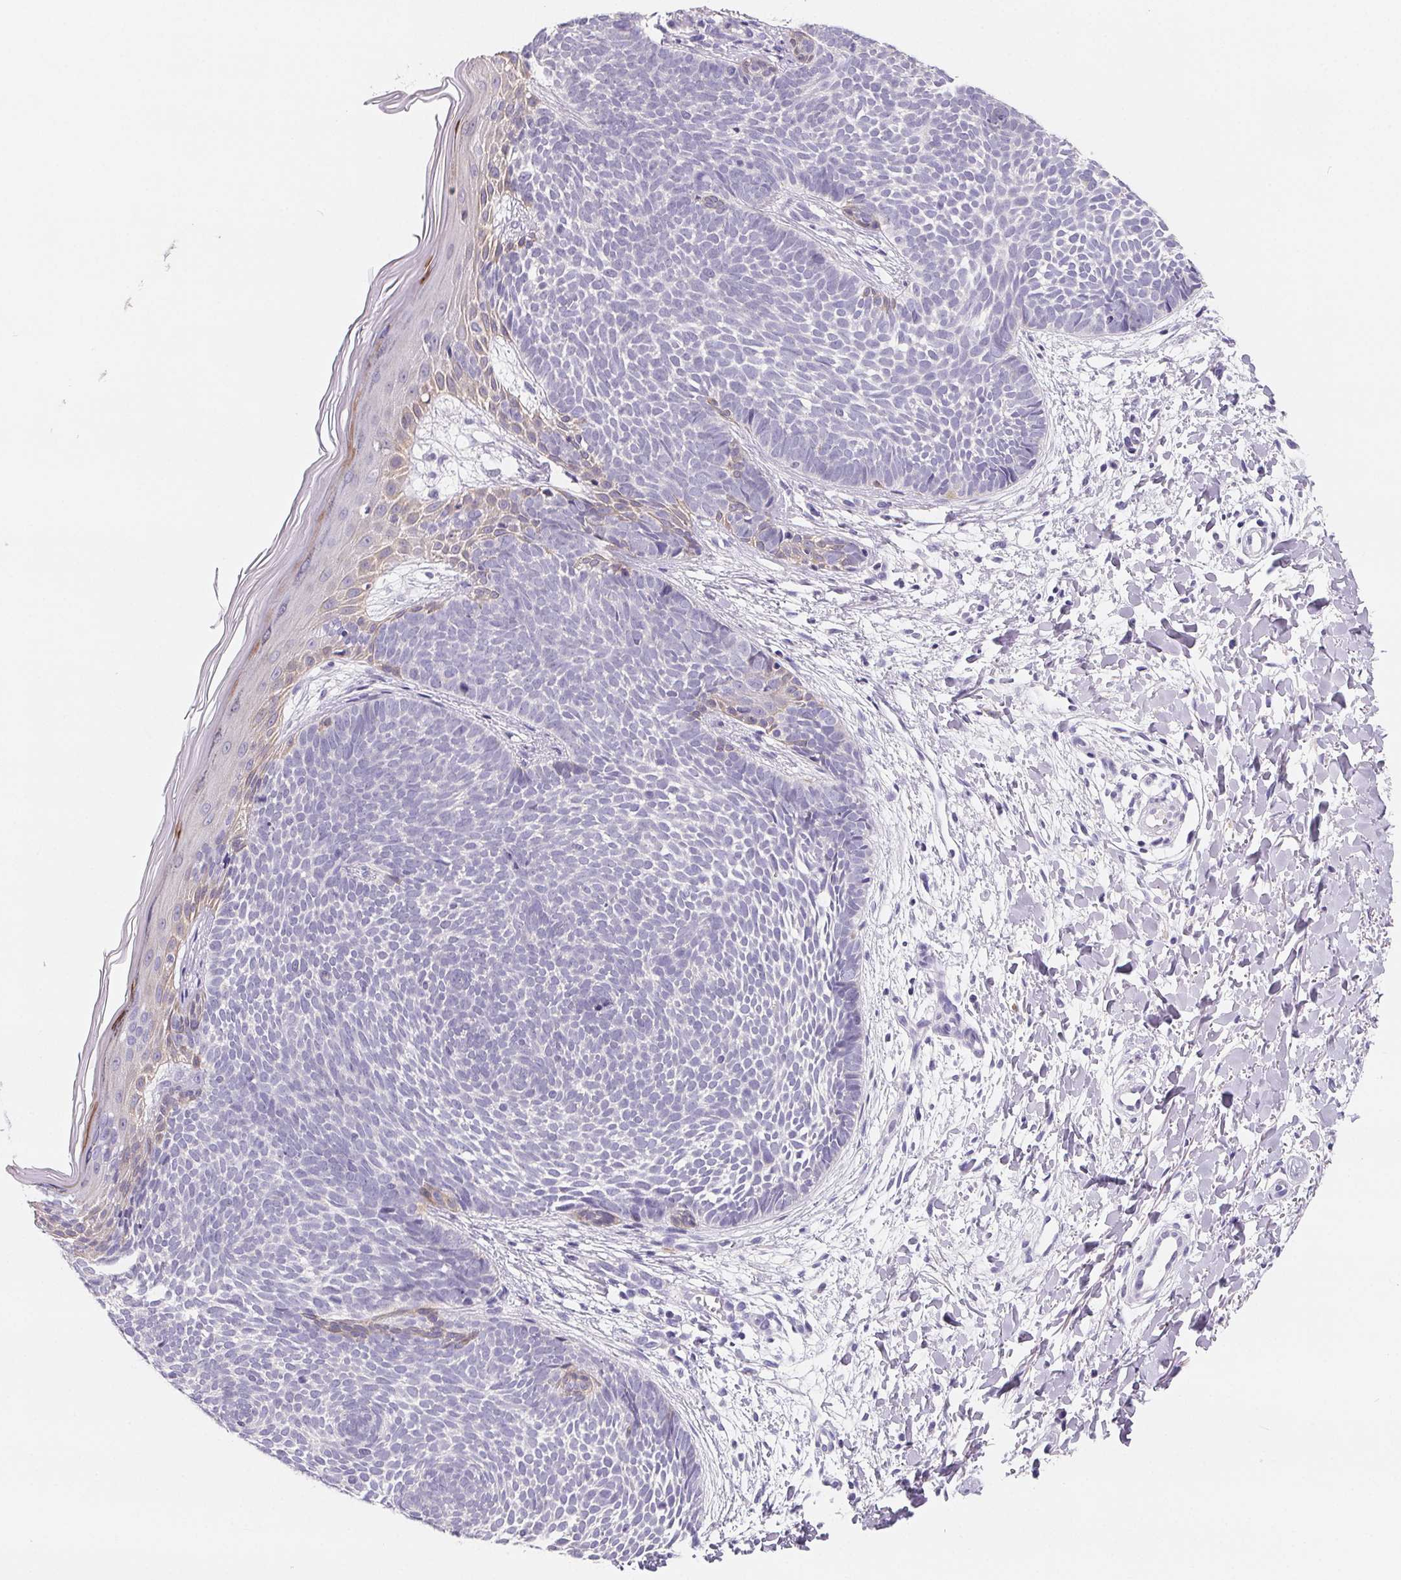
{"staining": {"intensity": "negative", "quantity": "none", "location": "none"}, "tissue": "skin cancer", "cell_type": "Tumor cells", "image_type": "cancer", "snomed": [{"axis": "morphology", "description": "Basal cell carcinoma"}, {"axis": "topography", "description": "Skin"}], "caption": "Skin cancer (basal cell carcinoma) stained for a protein using immunohistochemistry (IHC) demonstrates no expression tumor cells.", "gene": "FDX1", "patient": {"sex": "female", "age": 51}}